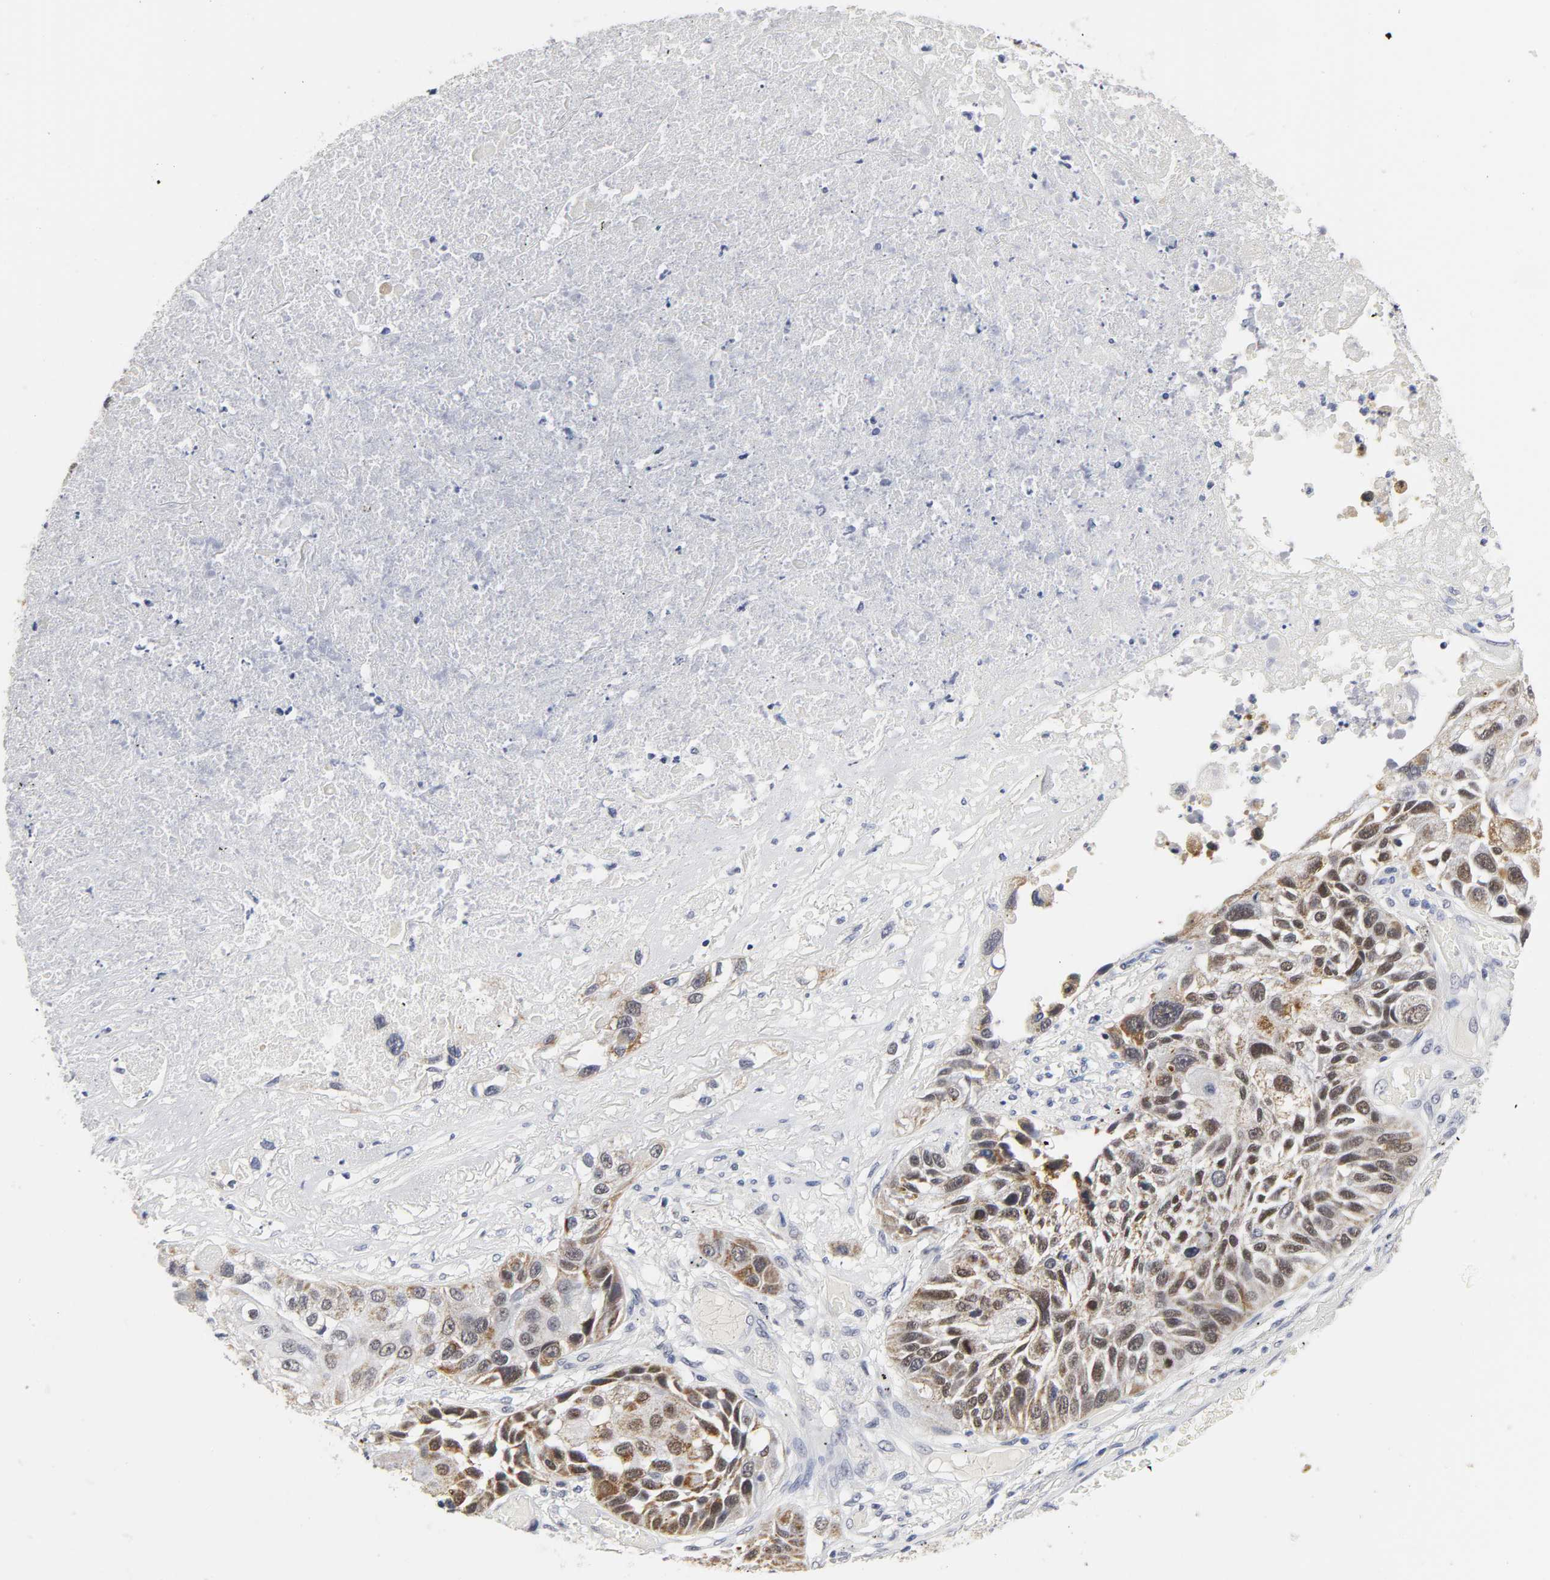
{"staining": {"intensity": "strong", "quantity": "25%-75%", "location": "cytoplasmic/membranous"}, "tissue": "lung cancer", "cell_type": "Tumor cells", "image_type": "cancer", "snomed": [{"axis": "morphology", "description": "Squamous cell carcinoma, NOS"}, {"axis": "topography", "description": "Lung"}], "caption": "Squamous cell carcinoma (lung) tissue reveals strong cytoplasmic/membranous staining in approximately 25%-75% of tumor cells The staining is performed using DAB brown chromogen to label protein expression. The nuclei are counter-stained blue using hematoxylin.", "gene": "GRHL2", "patient": {"sex": "male", "age": 71}}